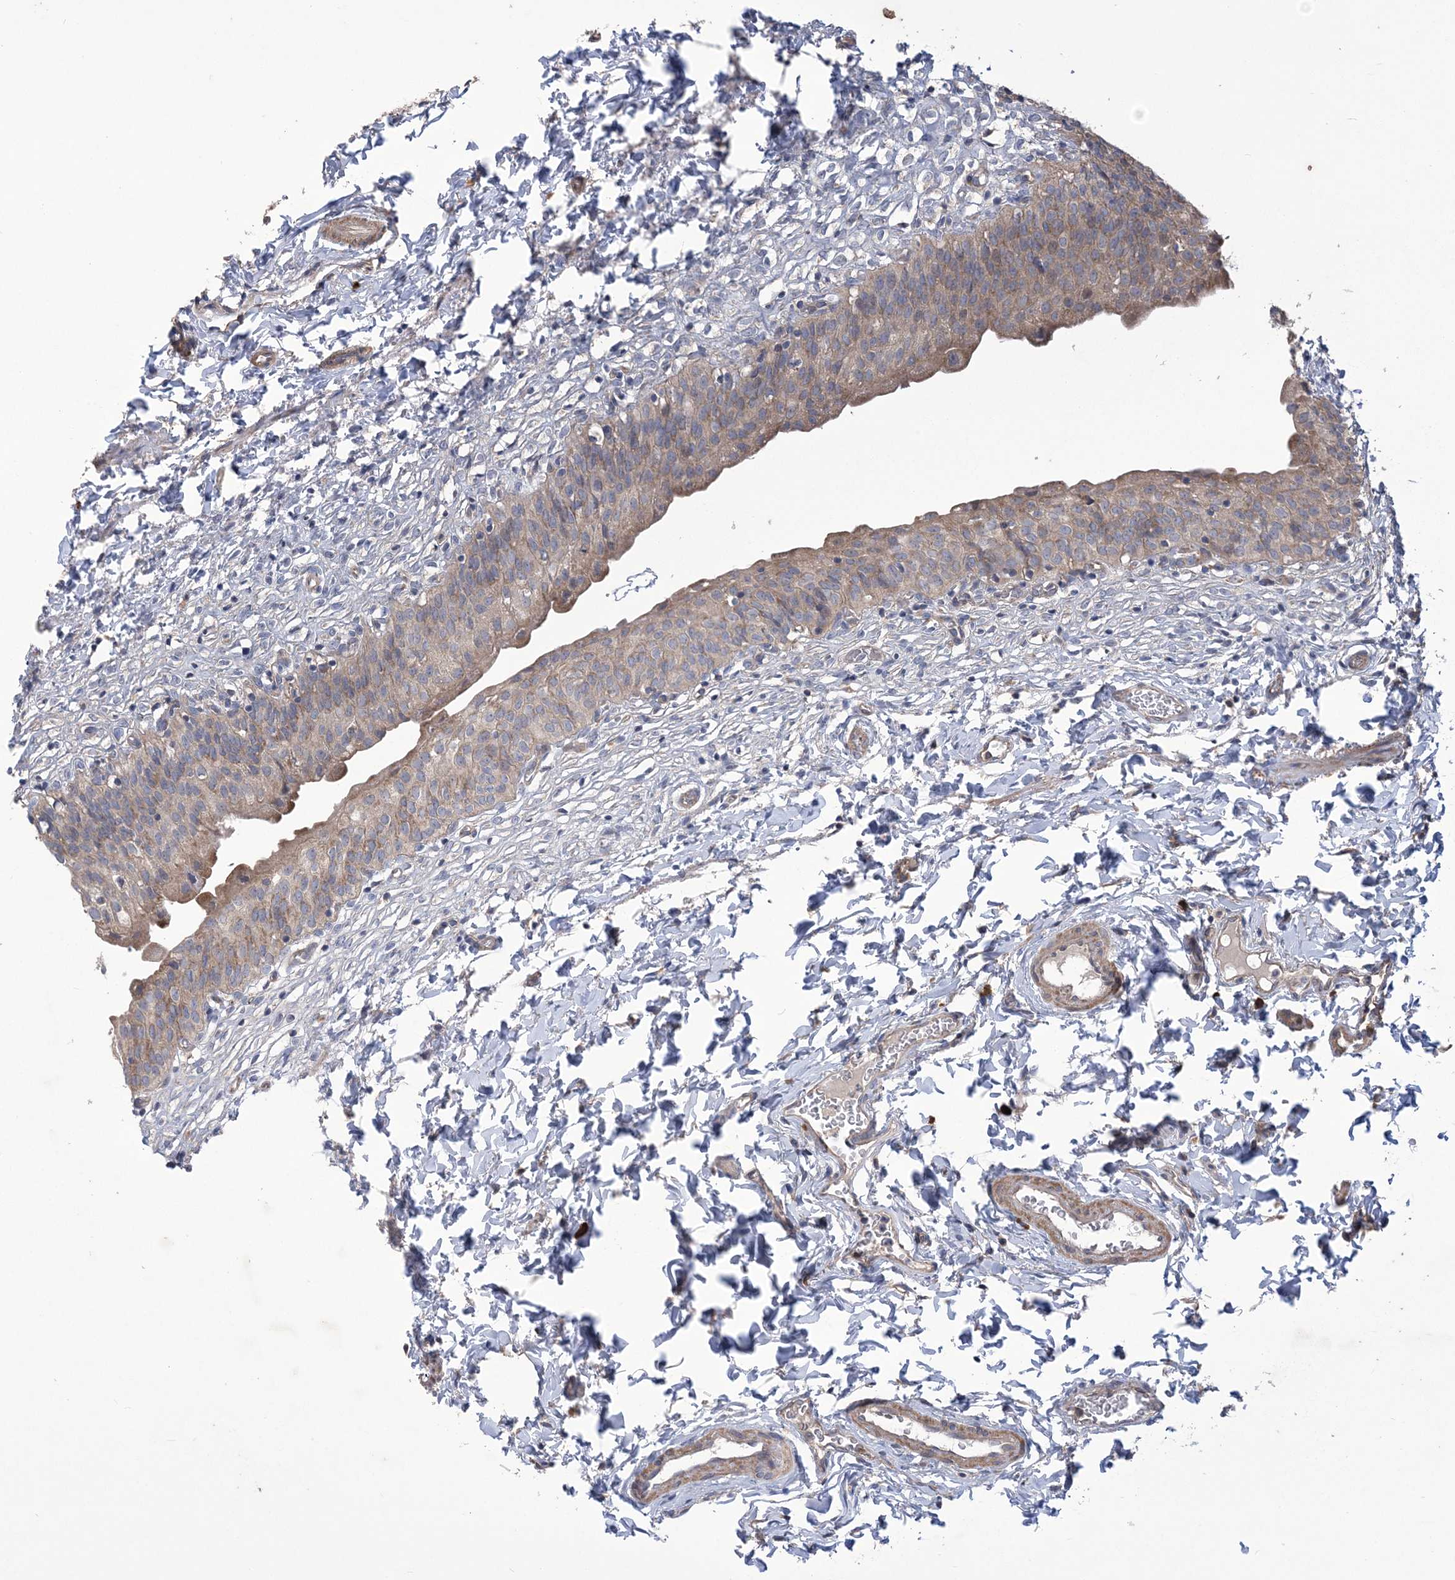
{"staining": {"intensity": "moderate", "quantity": ">75%", "location": "cytoplasmic/membranous"}, "tissue": "urinary bladder", "cell_type": "Urothelial cells", "image_type": "normal", "snomed": [{"axis": "morphology", "description": "Normal tissue, NOS"}, {"axis": "topography", "description": "Urinary bladder"}], "caption": "Immunohistochemistry micrograph of normal urinary bladder: human urinary bladder stained using IHC shows medium levels of moderate protein expression localized specifically in the cytoplasmic/membranous of urothelial cells, appearing as a cytoplasmic/membranous brown color.", "gene": "MTRF1L", "patient": {"sex": "male", "age": 55}}